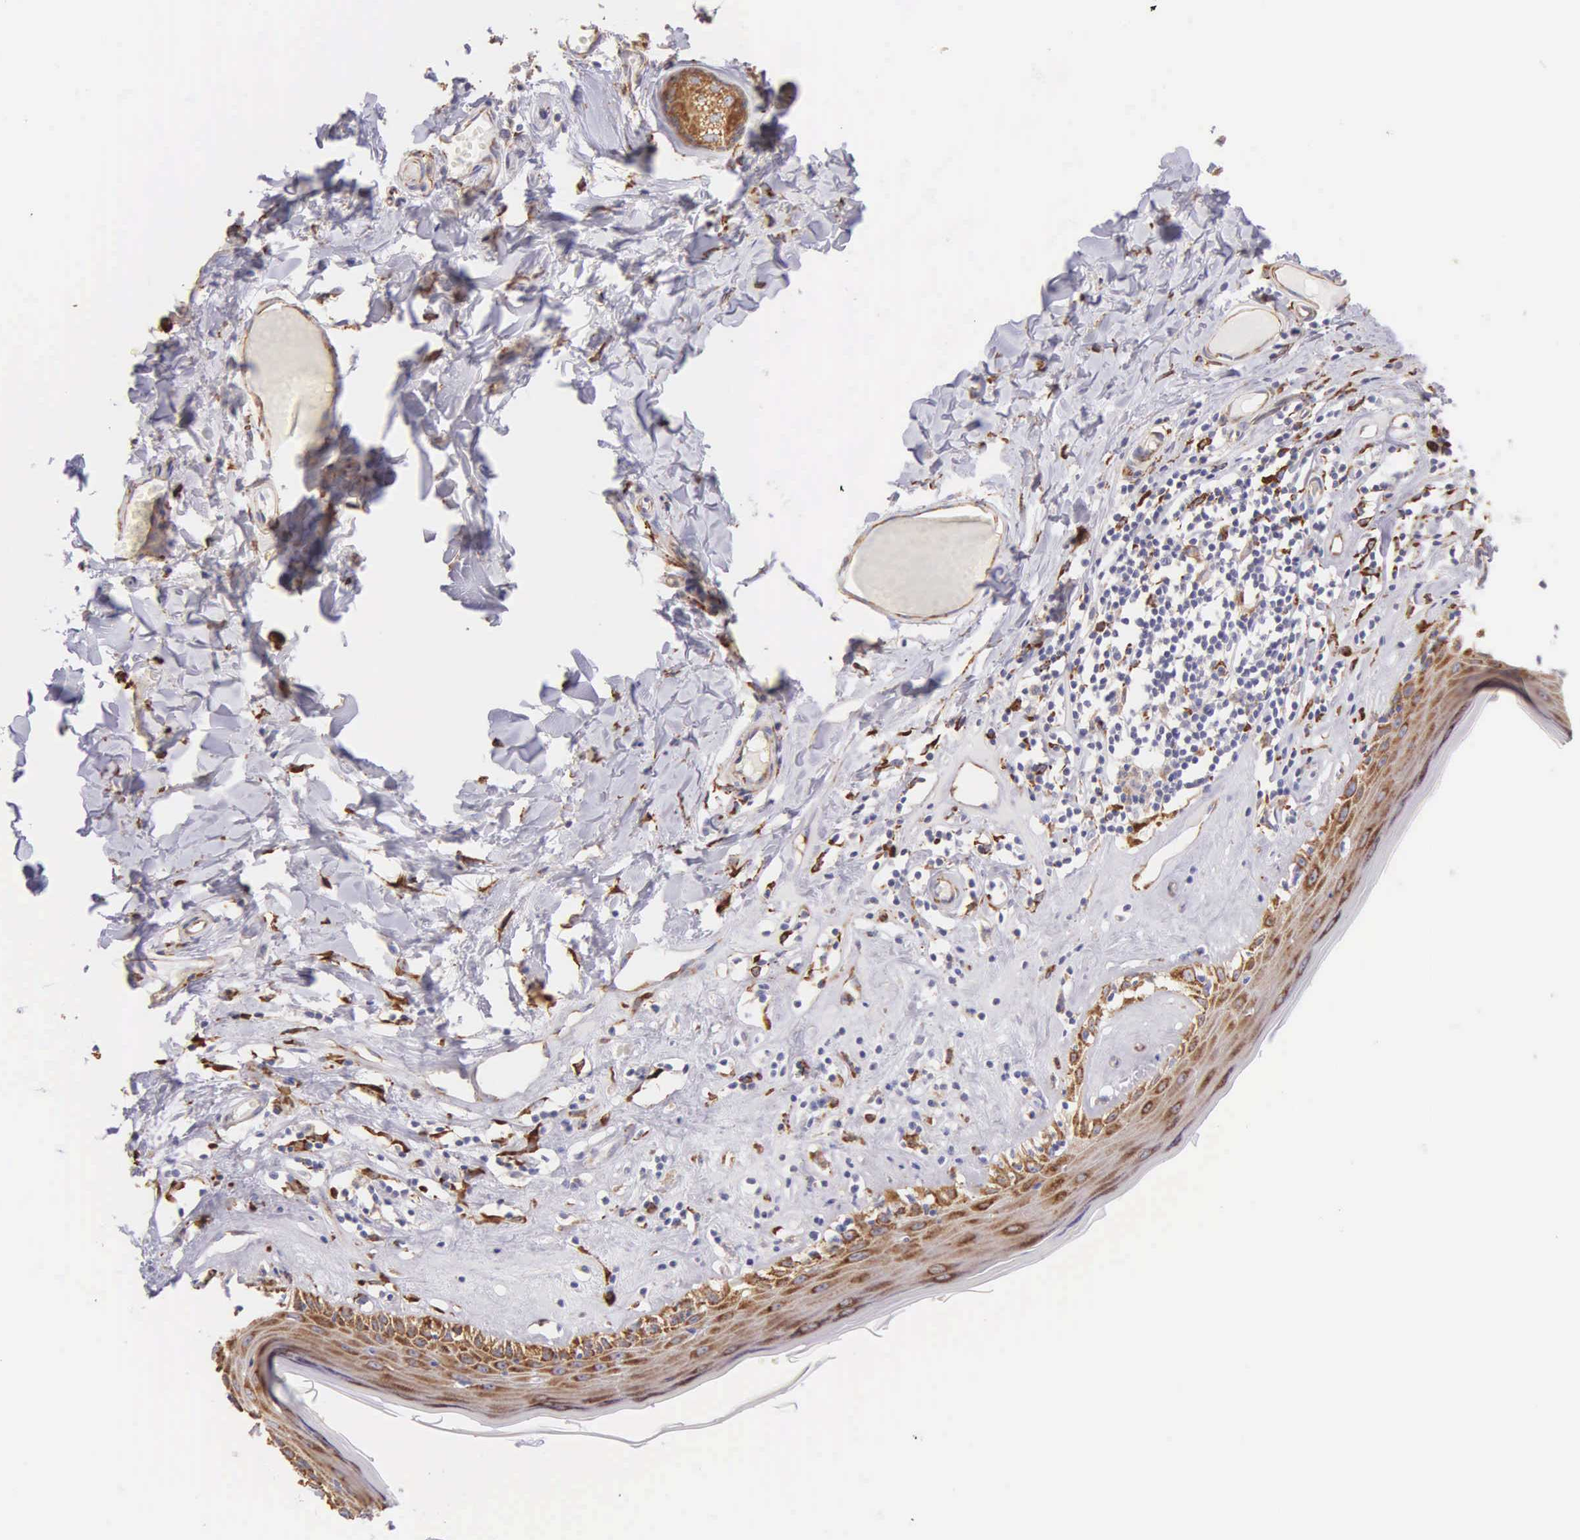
{"staining": {"intensity": "moderate", "quantity": ">75%", "location": "cytoplasmic/membranous"}, "tissue": "skin", "cell_type": "Epidermal cells", "image_type": "normal", "snomed": [{"axis": "morphology", "description": "Normal tissue, NOS"}, {"axis": "topography", "description": "Vascular tissue"}, {"axis": "topography", "description": "Vulva"}, {"axis": "topography", "description": "Peripheral nerve tissue"}], "caption": "IHC of benign human skin exhibits medium levels of moderate cytoplasmic/membranous expression in about >75% of epidermal cells.", "gene": "CKAP4", "patient": {"sex": "female", "age": 86}}